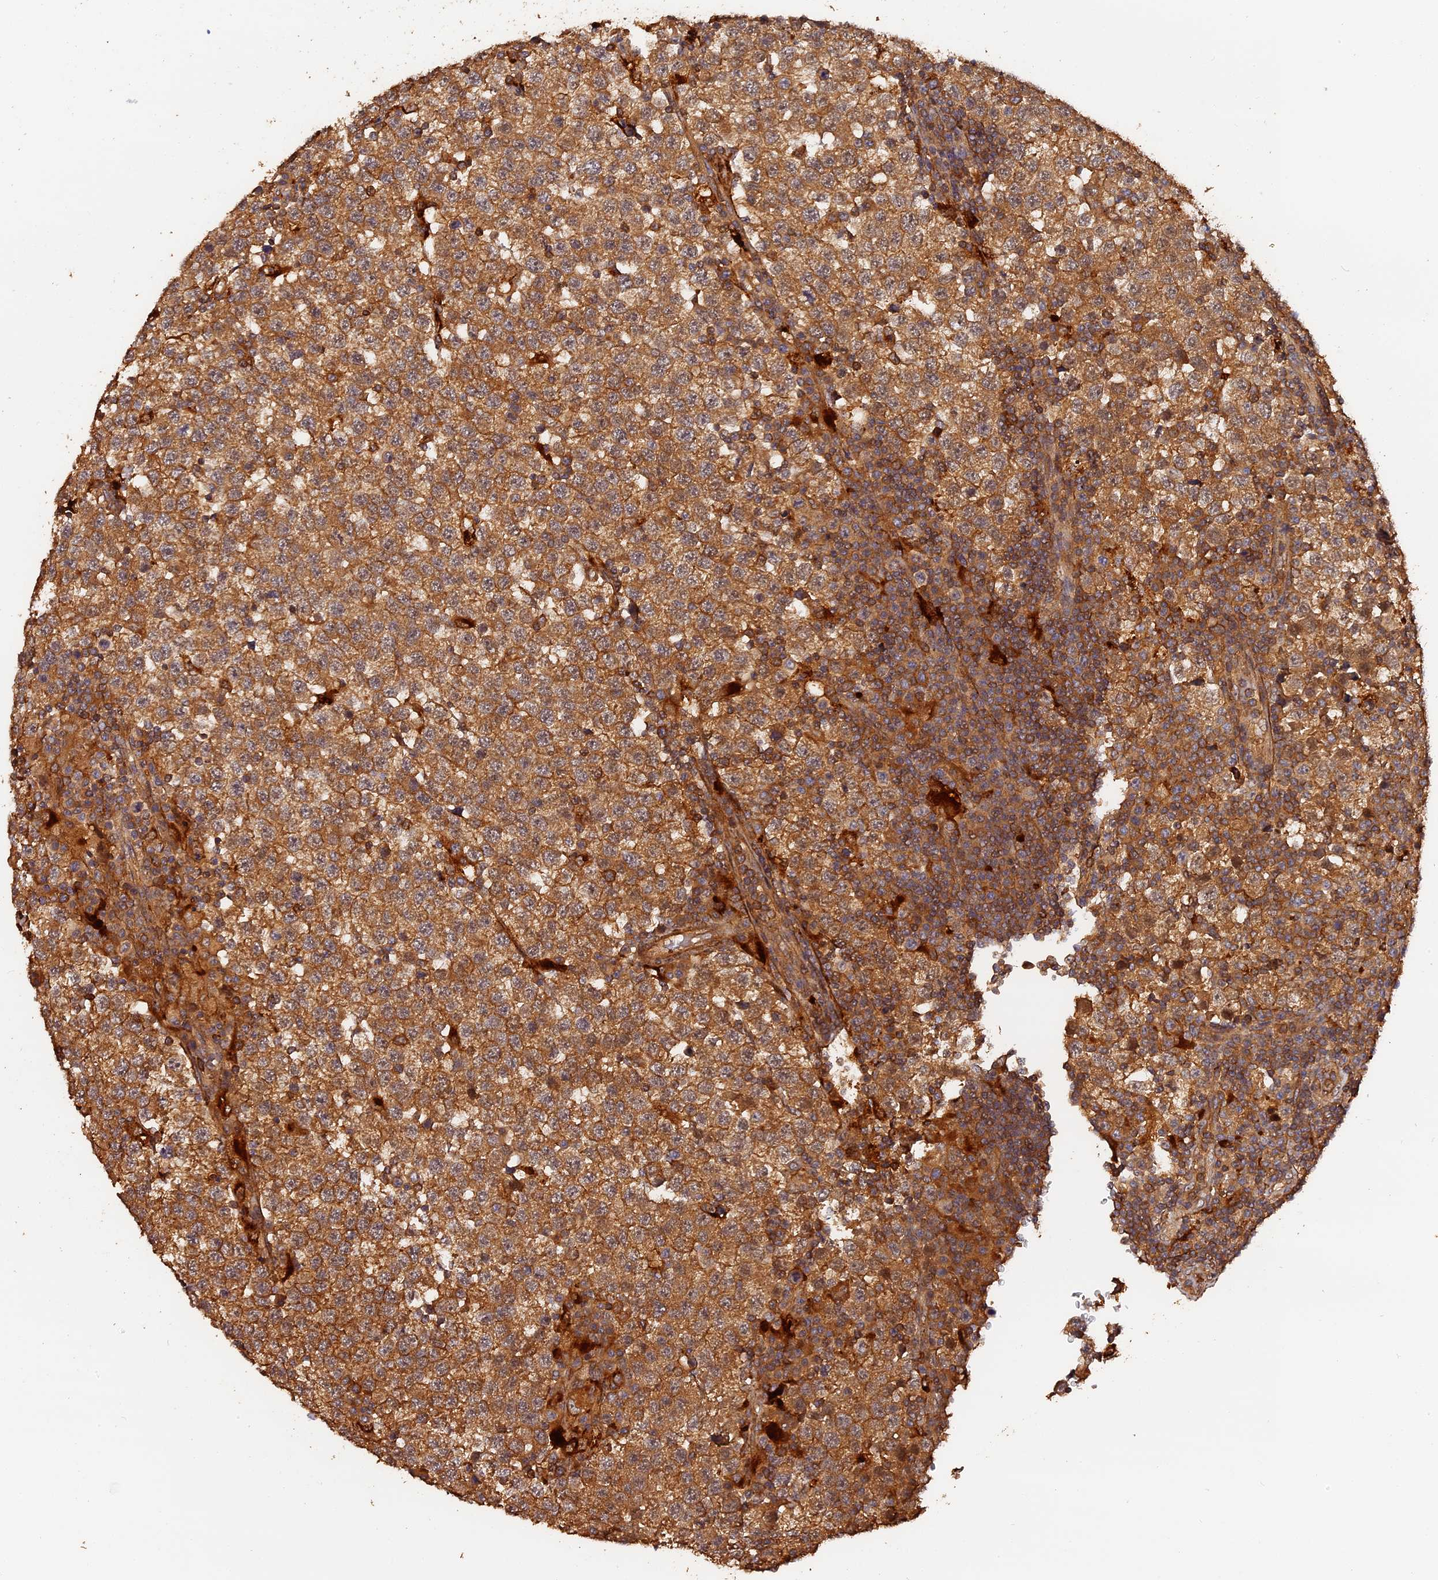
{"staining": {"intensity": "moderate", "quantity": ">75%", "location": "cytoplasmic/membranous"}, "tissue": "testis cancer", "cell_type": "Tumor cells", "image_type": "cancer", "snomed": [{"axis": "morphology", "description": "Seminoma, NOS"}, {"axis": "topography", "description": "Testis"}], "caption": "Immunohistochemical staining of testis cancer reveals medium levels of moderate cytoplasmic/membranous protein expression in approximately >75% of tumor cells. The protein of interest is shown in brown color, while the nuclei are stained blue.", "gene": "MMP15", "patient": {"sex": "male", "age": 34}}